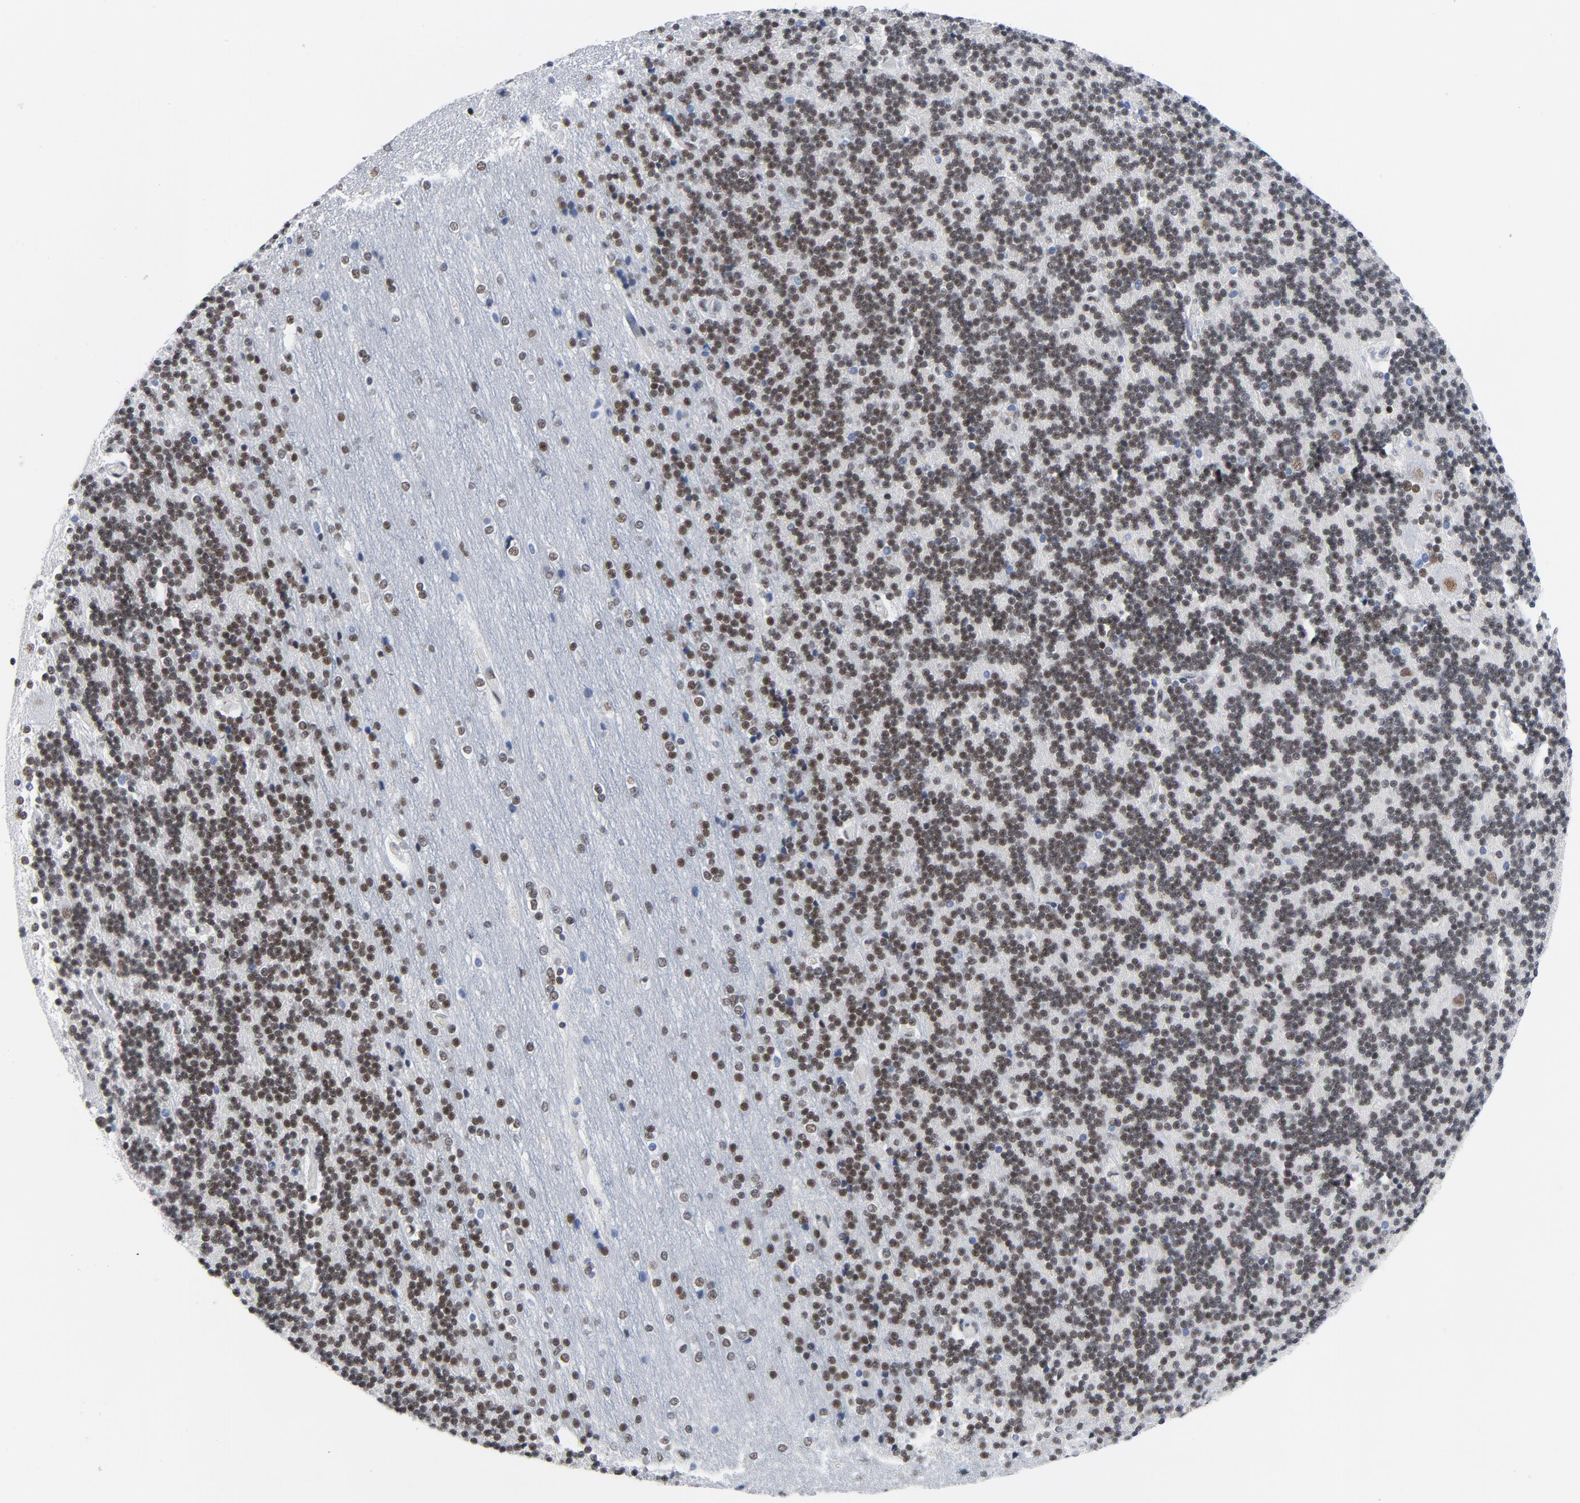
{"staining": {"intensity": "strong", "quantity": "25%-75%", "location": "nuclear"}, "tissue": "cerebellum", "cell_type": "Cells in granular layer", "image_type": "normal", "snomed": [{"axis": "morphology", "description": "Normal tissue, NOS"}, {"axis": "topography", "description": "Cerebellum"}], "caption": "This is an image of immunohistochemistry staining of normal cerebellum, which shows strong staining in the nuclear of cells in granular layer.", "gene": "CSTF2", "patient": {"sex": "female", "age": 54}}